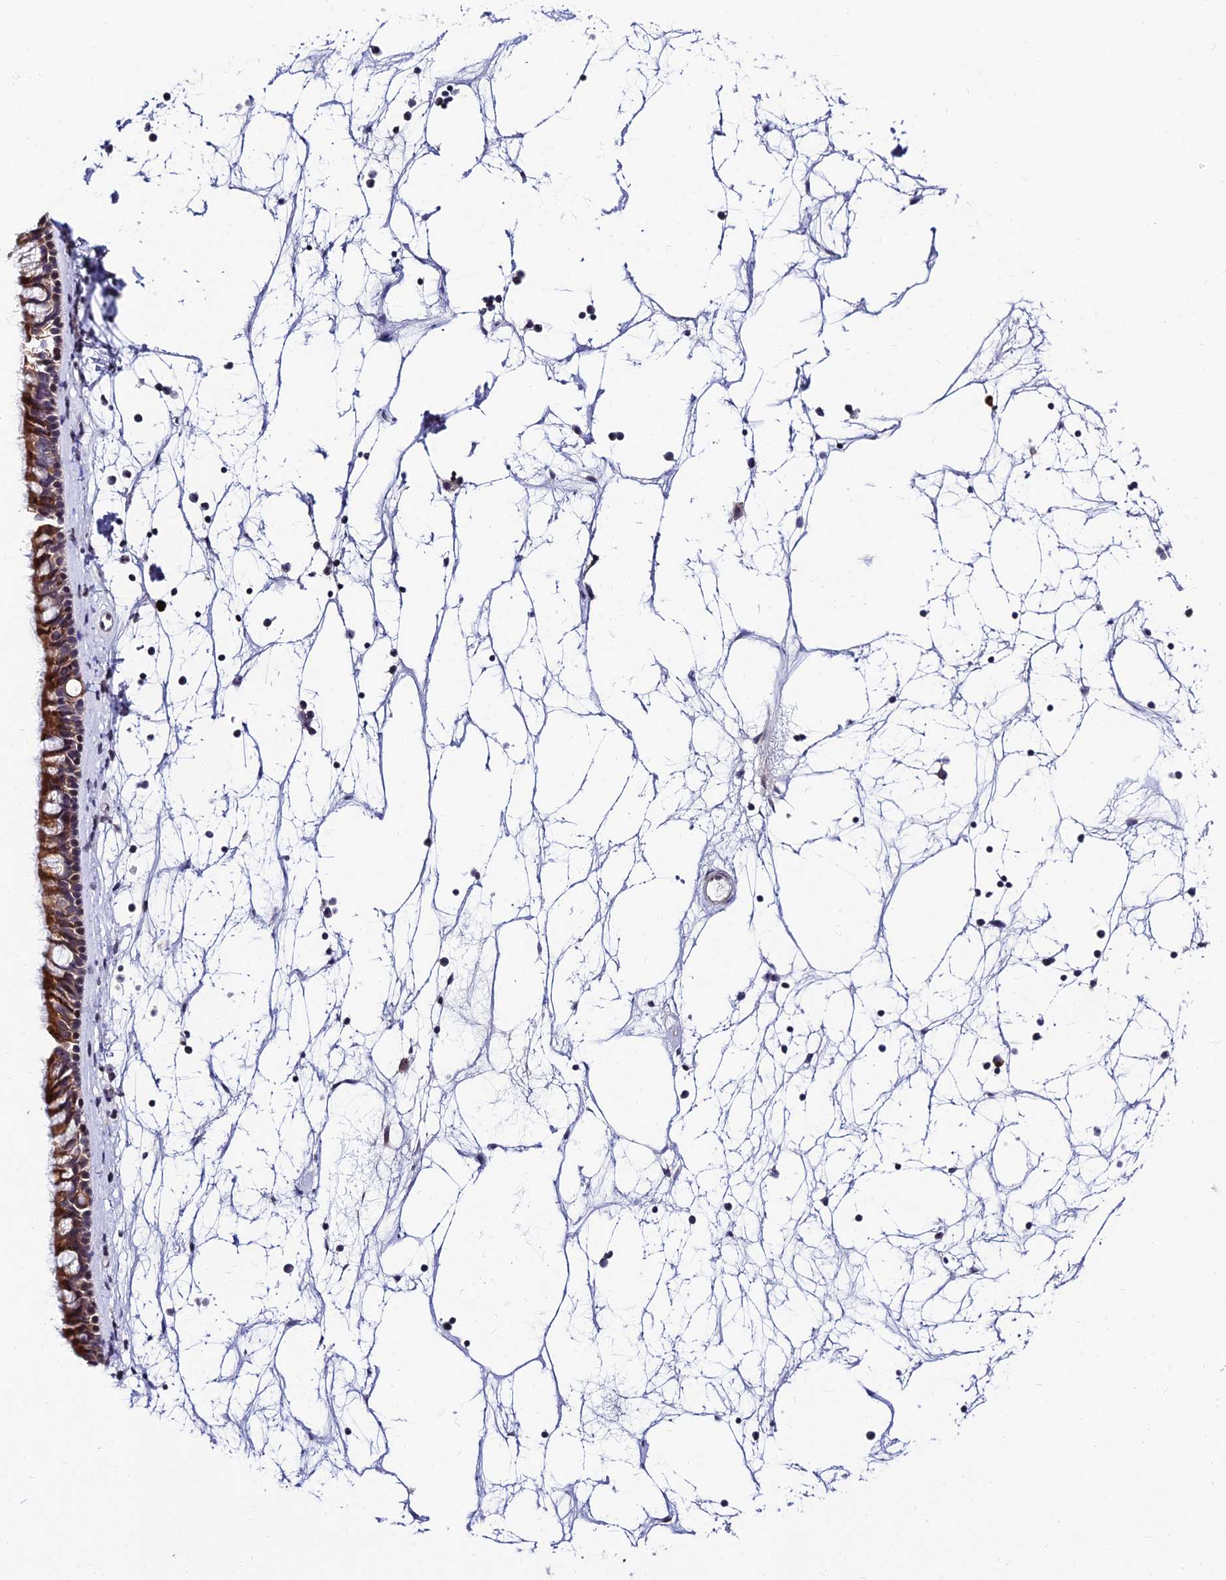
{"staining": {"intensity": "strong", "quantity": ">75%", "location": "cytoplasmic/membranous"}, "tissue": "nasopharynx", "cell_type": "Respiratory epithelial cells", "image_type": "normal", "snomed": [{"axis": "morphology", "description": "Normal tissue, NOS"}, {"axis": "topography", "description": "Nasopharynx"}], "caption": "Nasopharynx stained with DAB (3,3'-diaminobenzidine) IHC shows high levels of strong cytoplasmic/membranous staining in approximately >75% of respiratory epithelial cells.", "gene": "CDNF", "patient": {"sex": "male", "age": 64}}